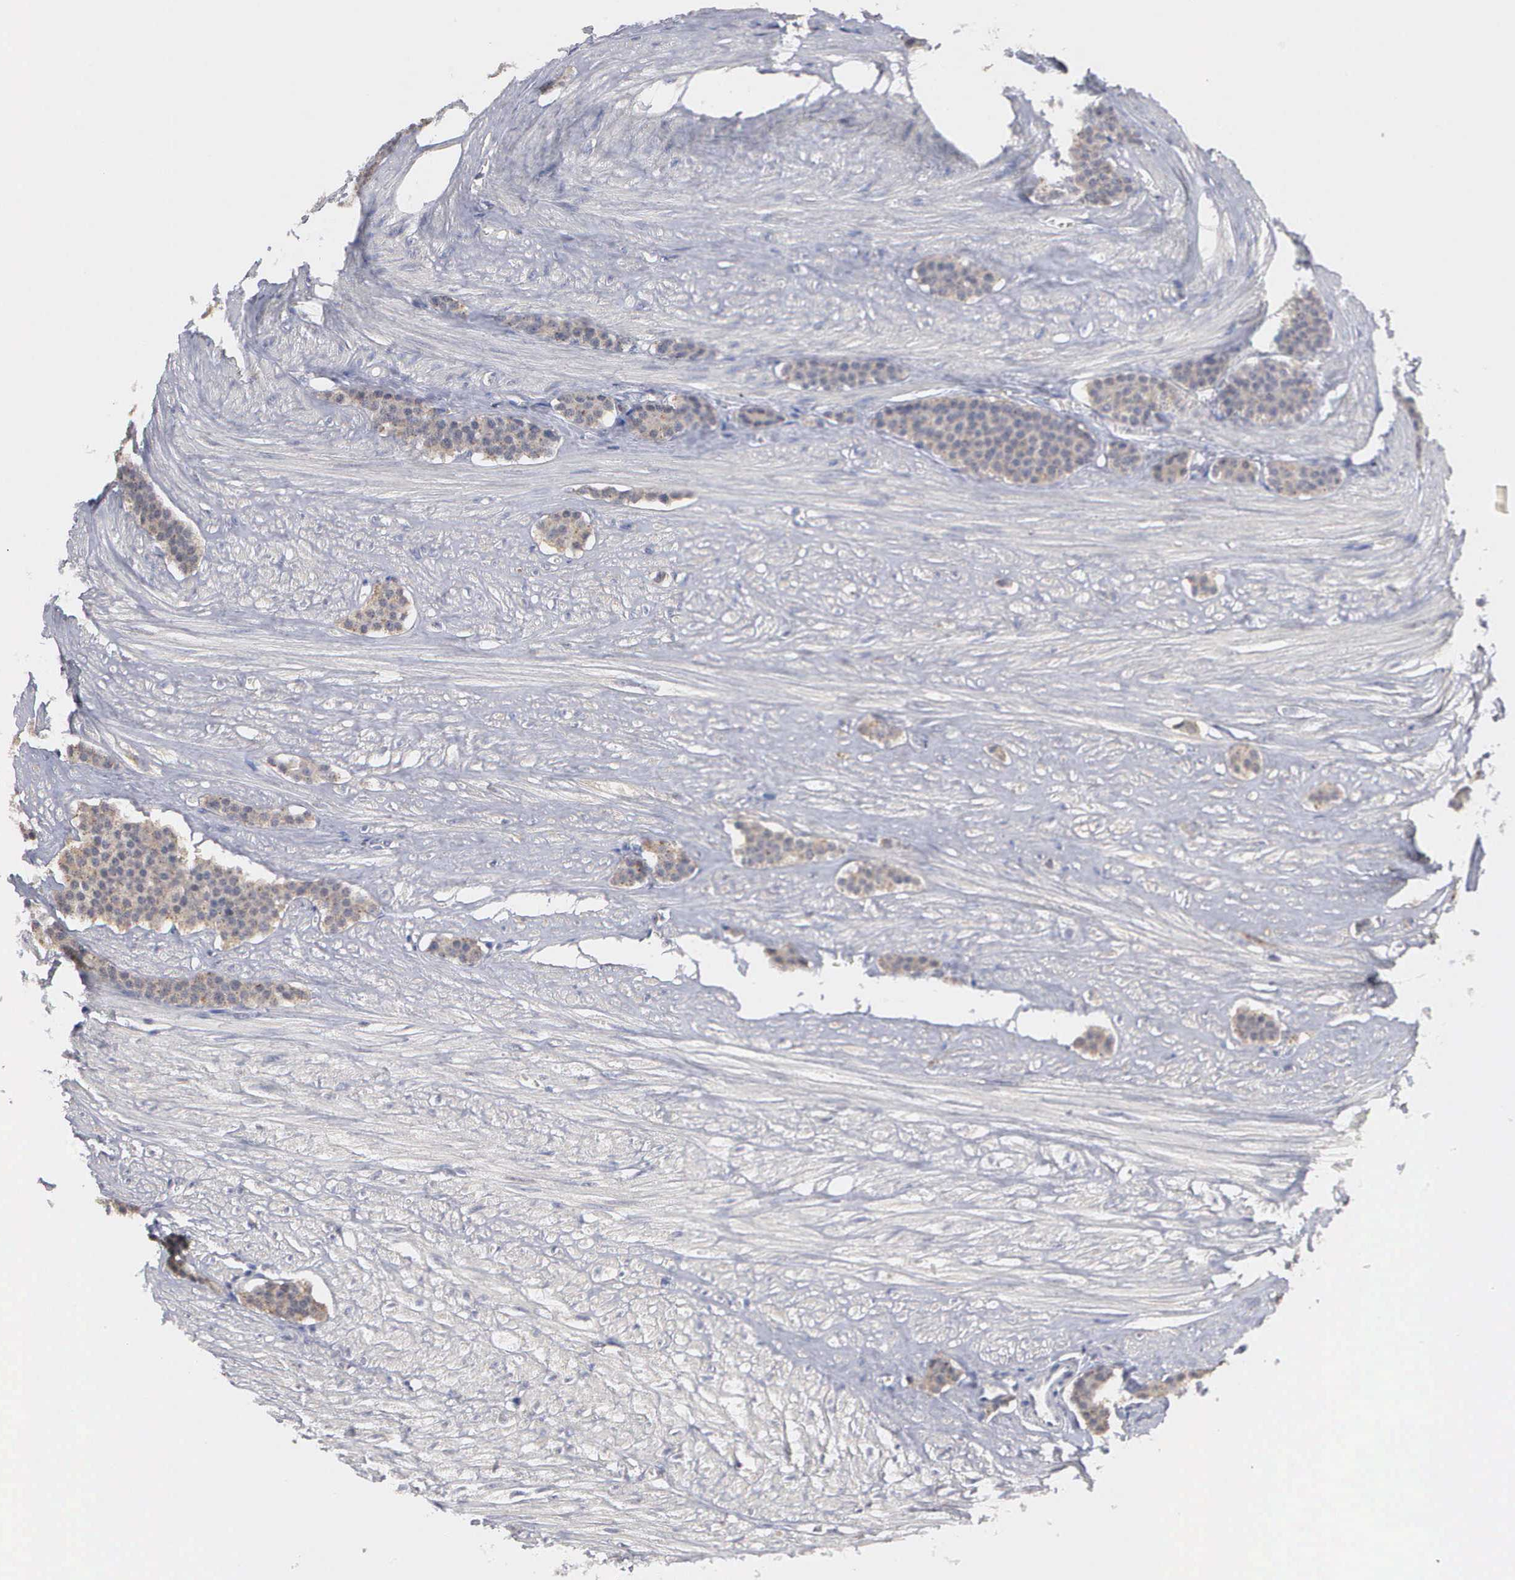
{"staining": {"intensity": "weak", "quantity": ">75%", "location": "cytoplasmic/membranous"}, "tissue": "carcinoid", "cell_type": "Tumor cells", "image_type": "cancer", "snomed": [{"axis": "morphology", "description": "Carcinoid, malignant, NOS"}, {"axis": "topography", "description": "Small intestine"}], "caption": "Carcinoid (malignant) tissue demonstrates weak cytoplasmic/membranous staining in about >75% of tumor cells, visualized by immunohistochemistry.", "gene": "KDM6A", "patient": {"sex": "male", "age": 60}}